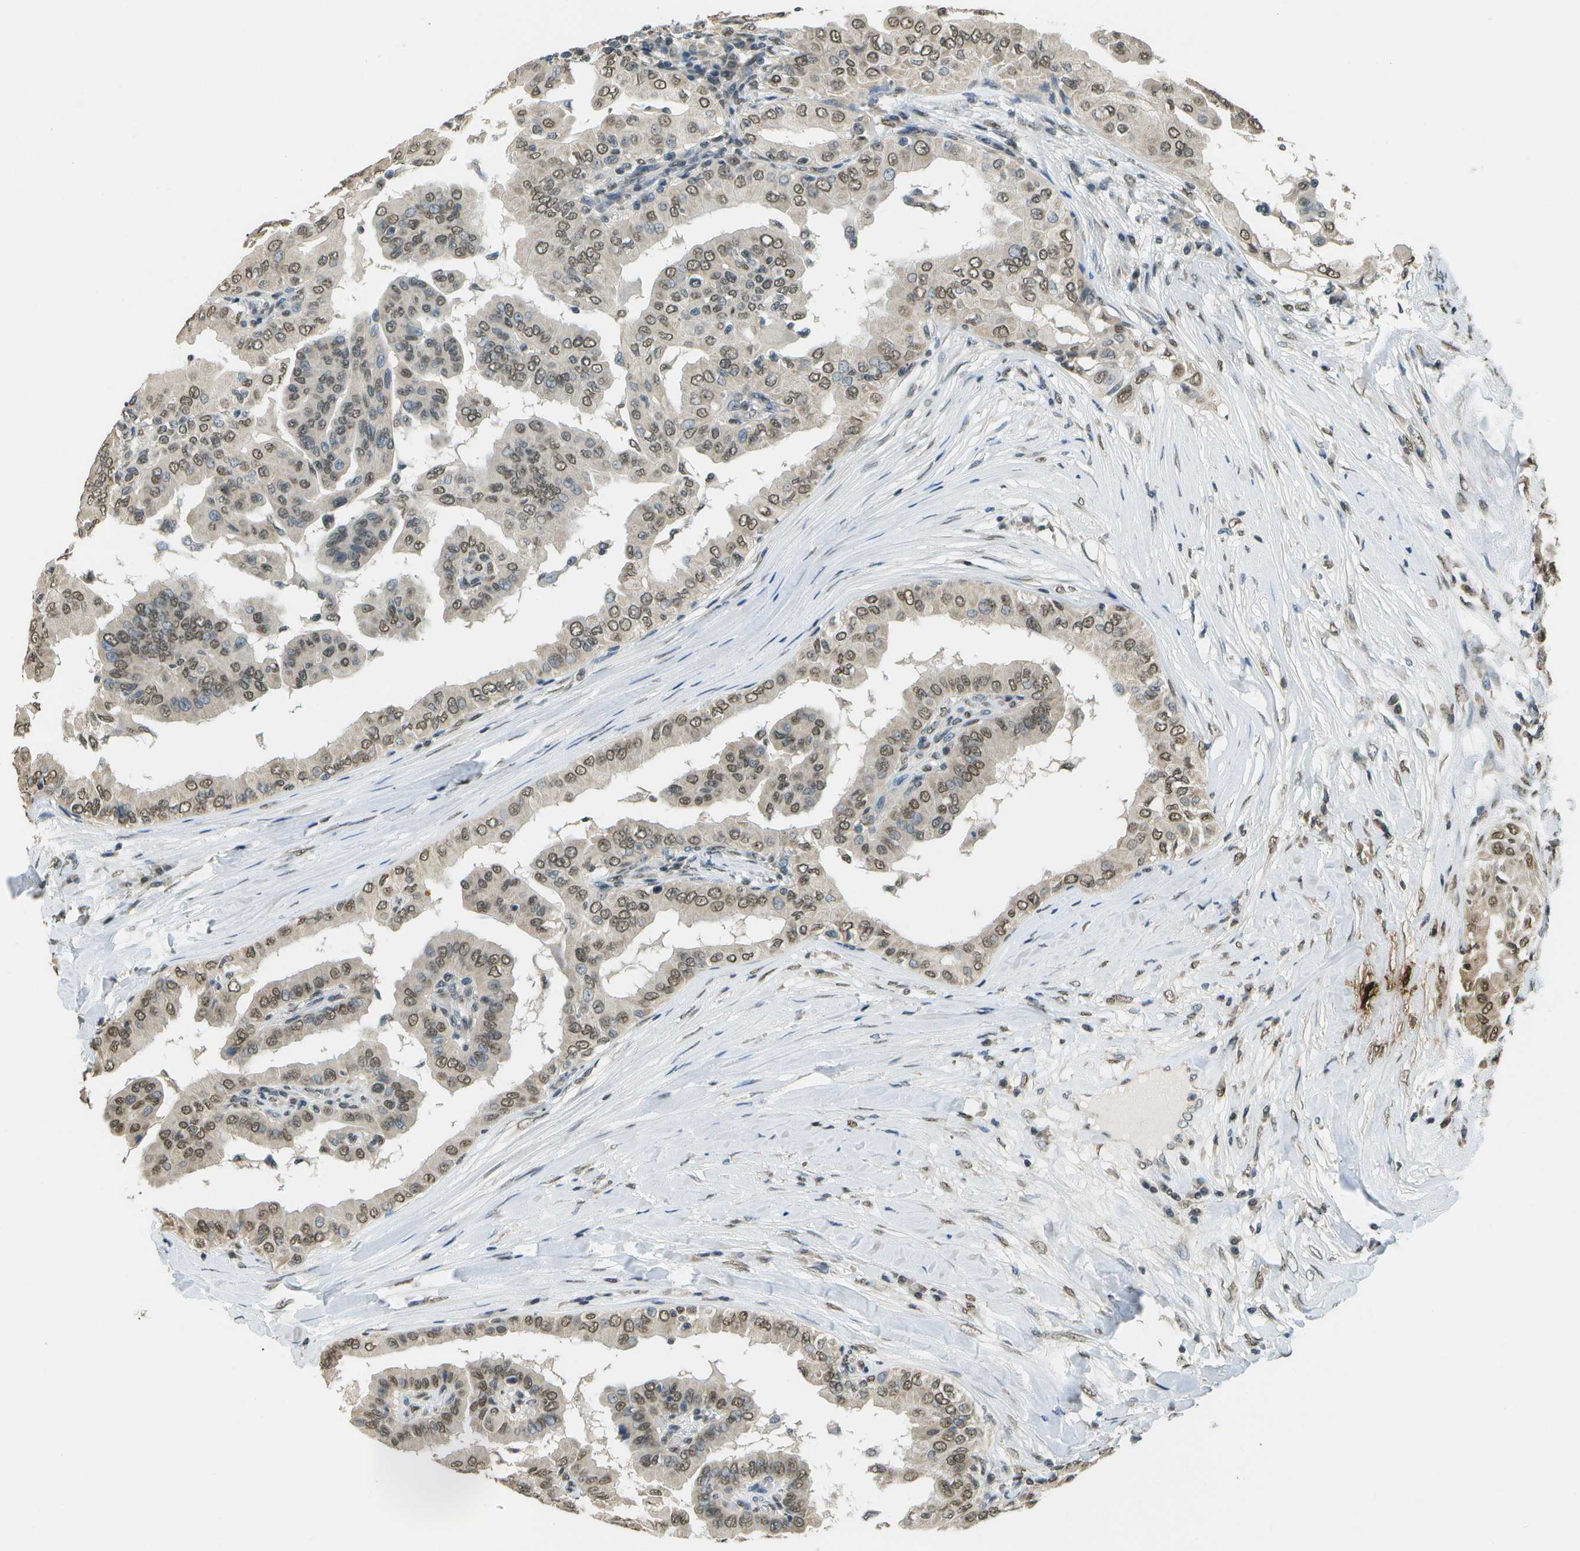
{"staining": {"intensity": "weak", "quantity": ">75%", "location": "nuclear"}, "tissue": "thyroid cancer", "cell_type": "Tumor cells", "image_type": "cancer", "snomed": [{"axis": "morphology", "description": "Papillary adenocarcinoma, NOS"}, {"axis": "topography", "description": "Thyroid gland"}], "caption": "The image exhibits immunohistochemical staining of thyroid cancer. There is weak nuclear staining is appreciated in approximately >75% of tumor cells.", "gene": "ABL2", "patient": {"sex": "male", "age": 33}}